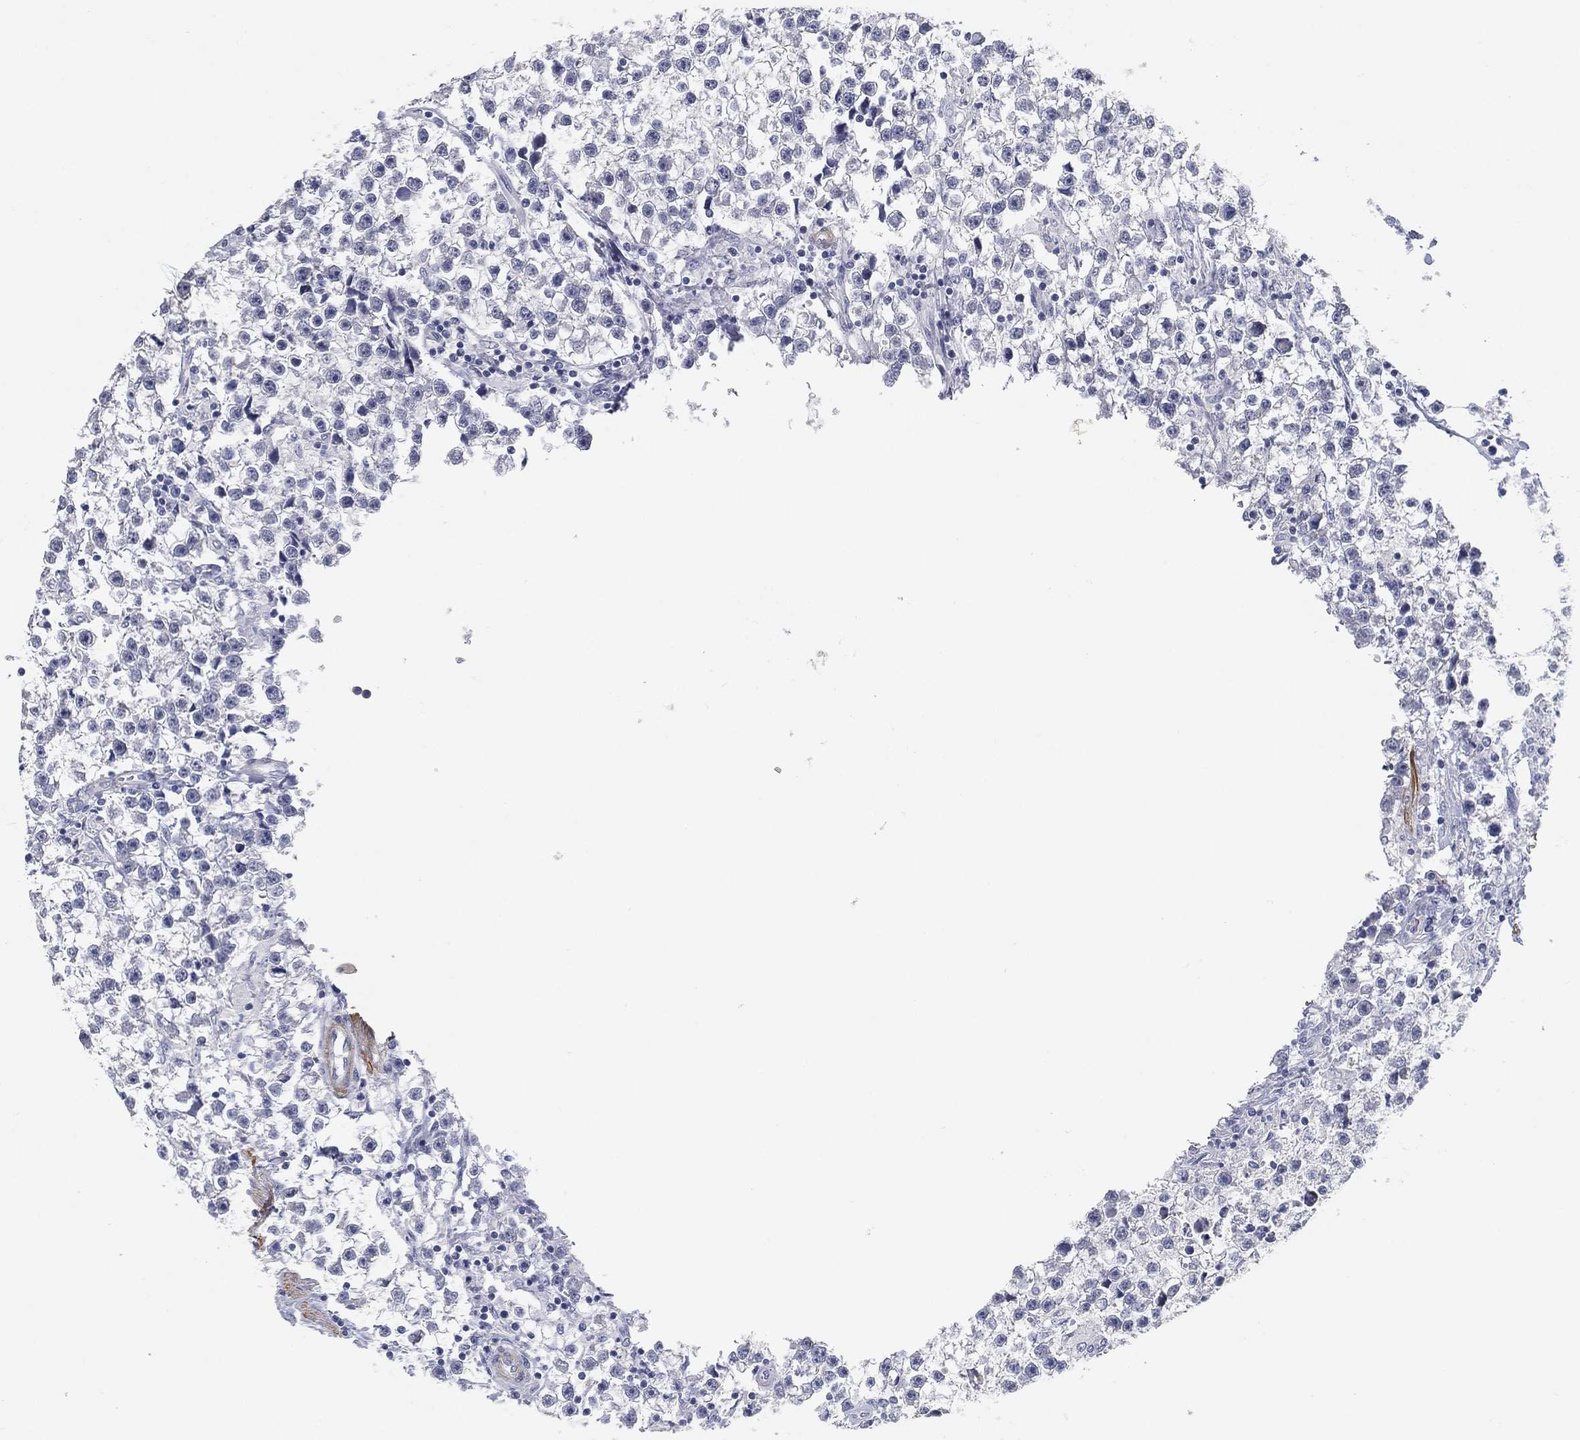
{"staining": {"intensity": "negative", "quantity": "none", "location": "none"}, "tissue": "testis cancer", "cell_type": "Tumor cells", "image_type": "cancer", "snomed": [{"axis": "morphology", "description": "Seminoma, NOS"}, {"axis": "topography", "description": "Testis"}], "caption": "High magnification brightfield microscopy of testis seminoma stained with DAB (3,3'-diaminobenzidine) (brown) and counterstained with hematoxylin (blue): tumor cells show no significant staining. (DAB immunohistochemistry, high magnification).", "gene": "GPR61", "patient": {"sex": "male", "age": 59}}